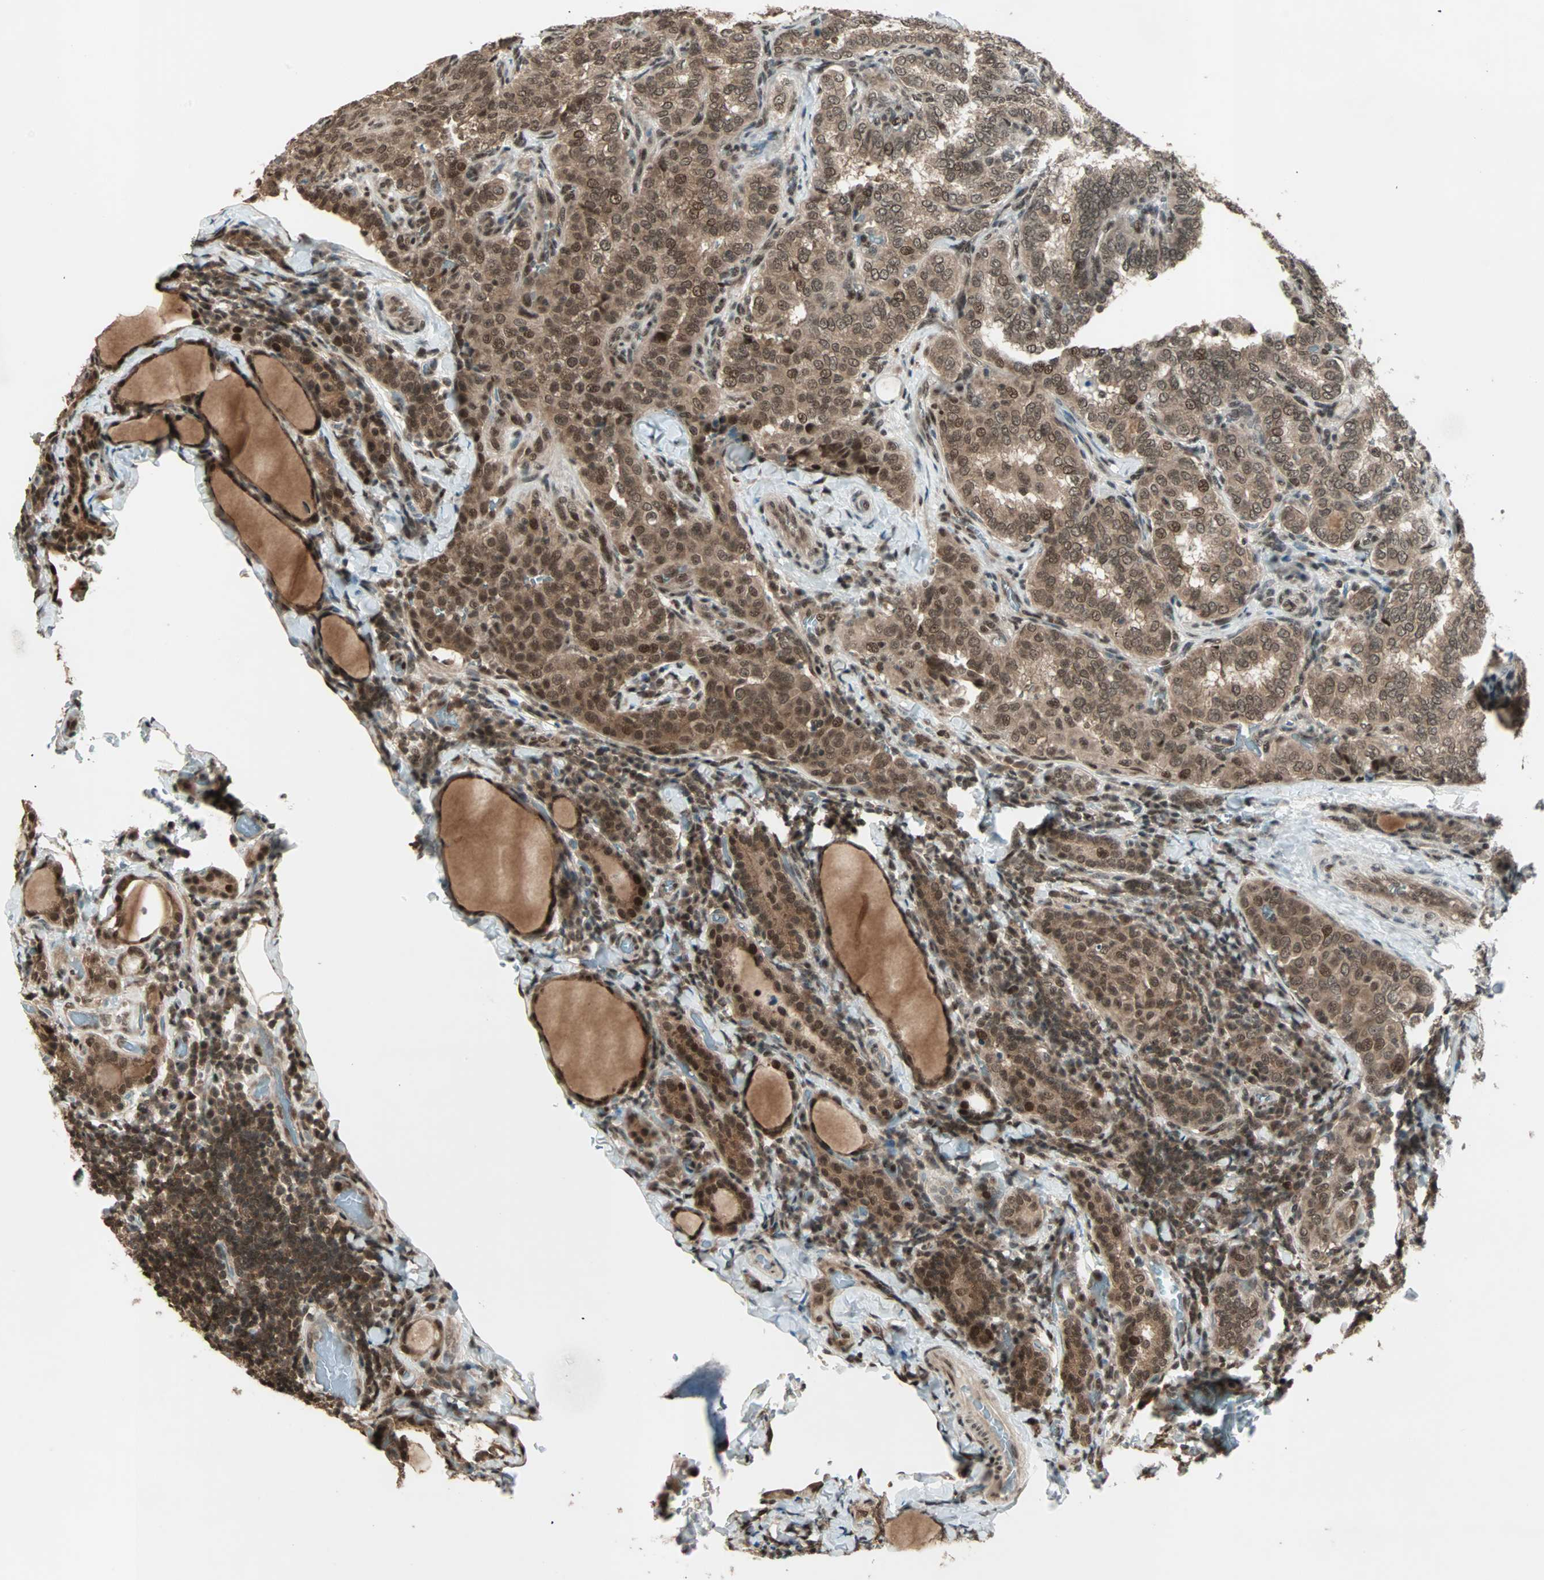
{"staining": {"intensity": "moderate", "quantity": ">75%", "location": "cytoplasmic/membranous"}, "tissue": "thyroid cancer", "cell_type": "Tumor cells", "image_type": "cancer", "snomed": [{"axis": "morphology", "description": "Normal tissue, NOS"}, {"axis": "morphology", "description": "Papillary adenocarcinoma, NOS"}, {"axis": "topography", "description": "Thyroid gland"}], "caption": "Protein expression analysis of human papillary adenocarcinoma (thyroid) reveals moderate cytoplasmic/membranous staining in about >75% of tumor cells.", "gene": "ZNF44", "patient": {"sex": "female", "age": 30}}